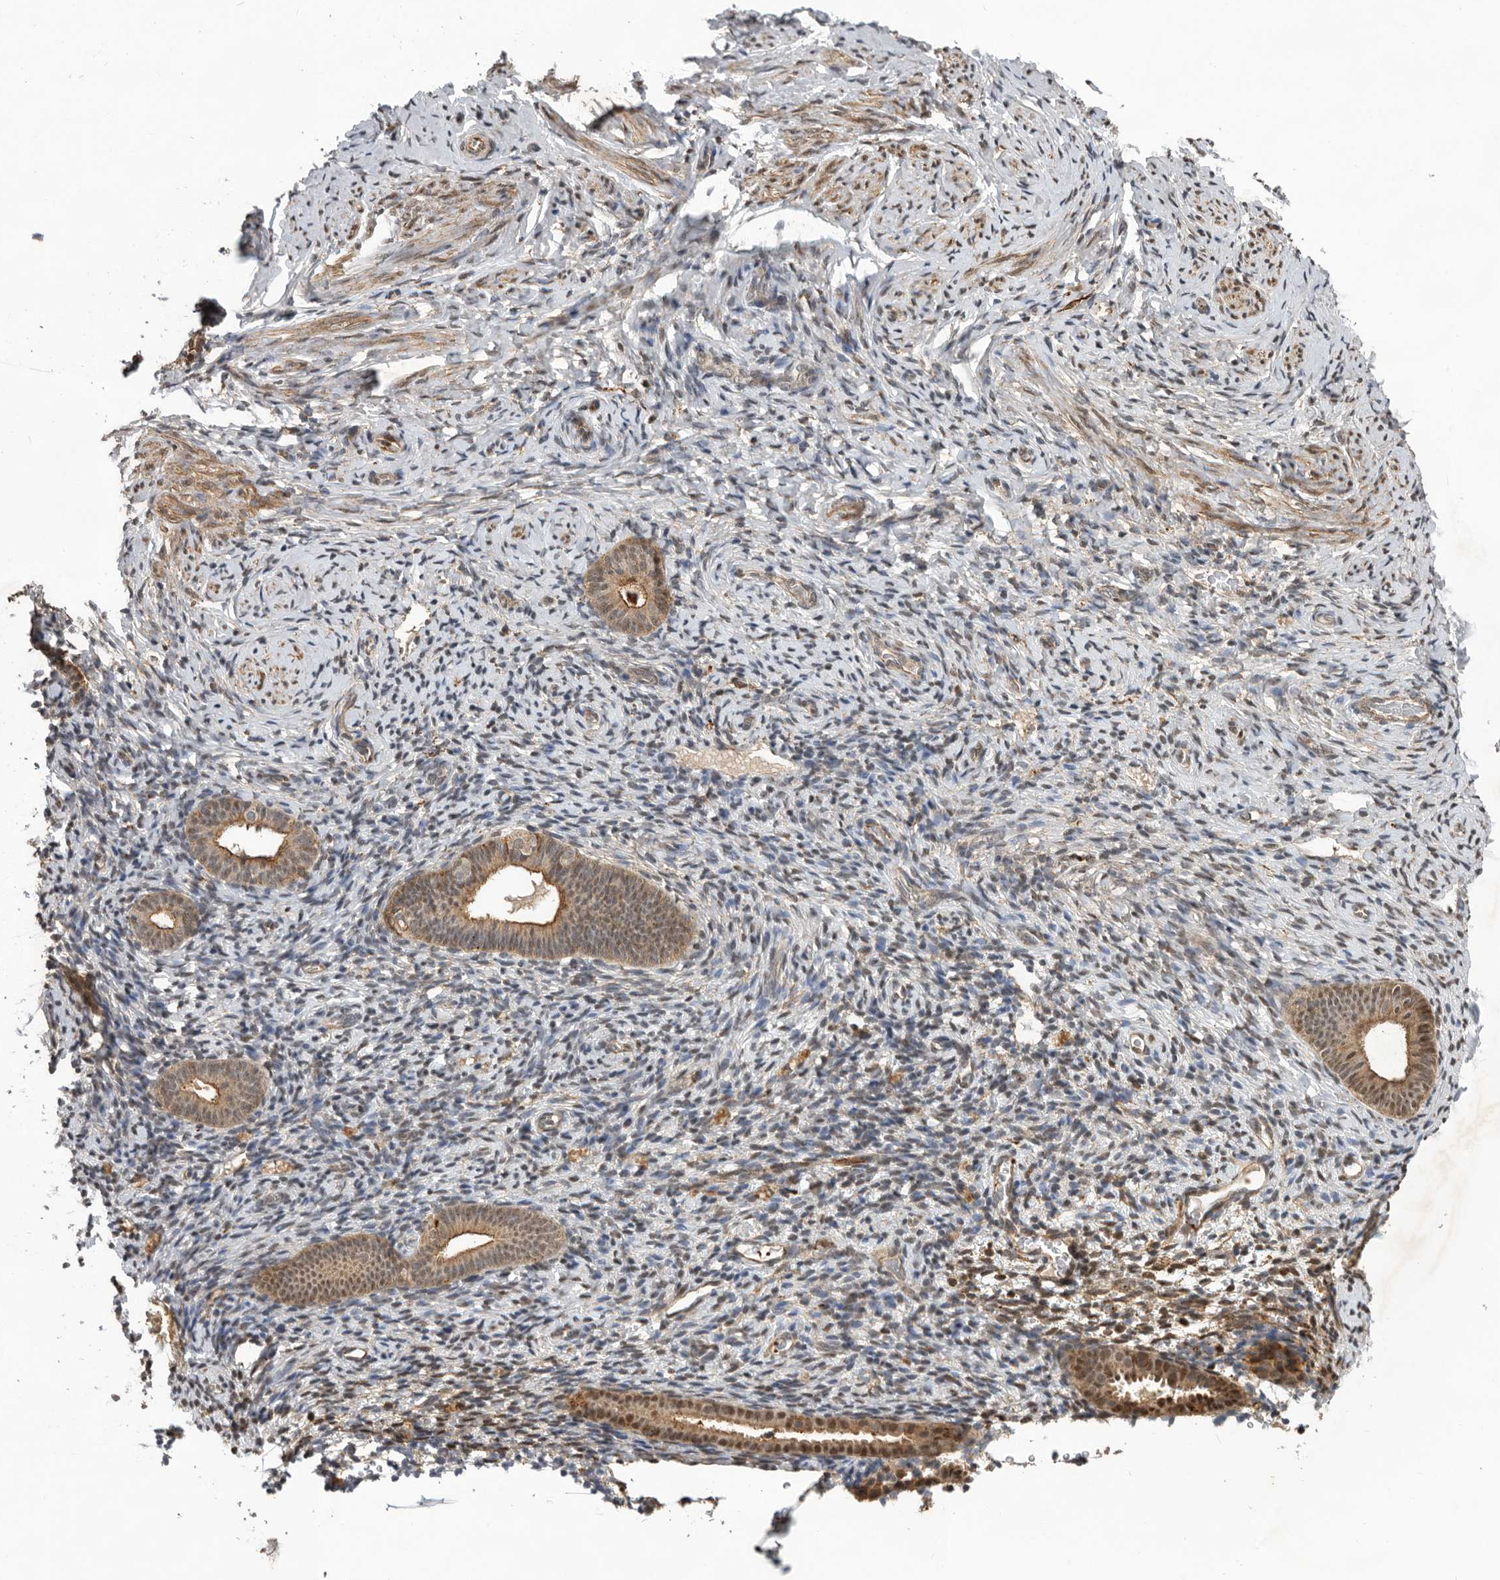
{"staining": {"intensity": "moderate", "quantity": "25%-75%", "location": "cytoplasmic/membranous"}, "tissue": "endometrium", "cell_type": "Cells in endometrial stroma", "image_type": "normal", "snomed": [{"axis": "morphology", "description": "Normal tissue, NOS"}, {"axis": "topography", "description": "Endometrium"}], "caption": "Approximately 25%-75% of cells in endometrial stroma in unremarkable human endometrium demonstrate moderate cytoplasmic/membranous protein positivity as visualized by brown immunohistochemical staining.", "gene": "RNF157", "patient": {"sex": "female", "age": 51}}